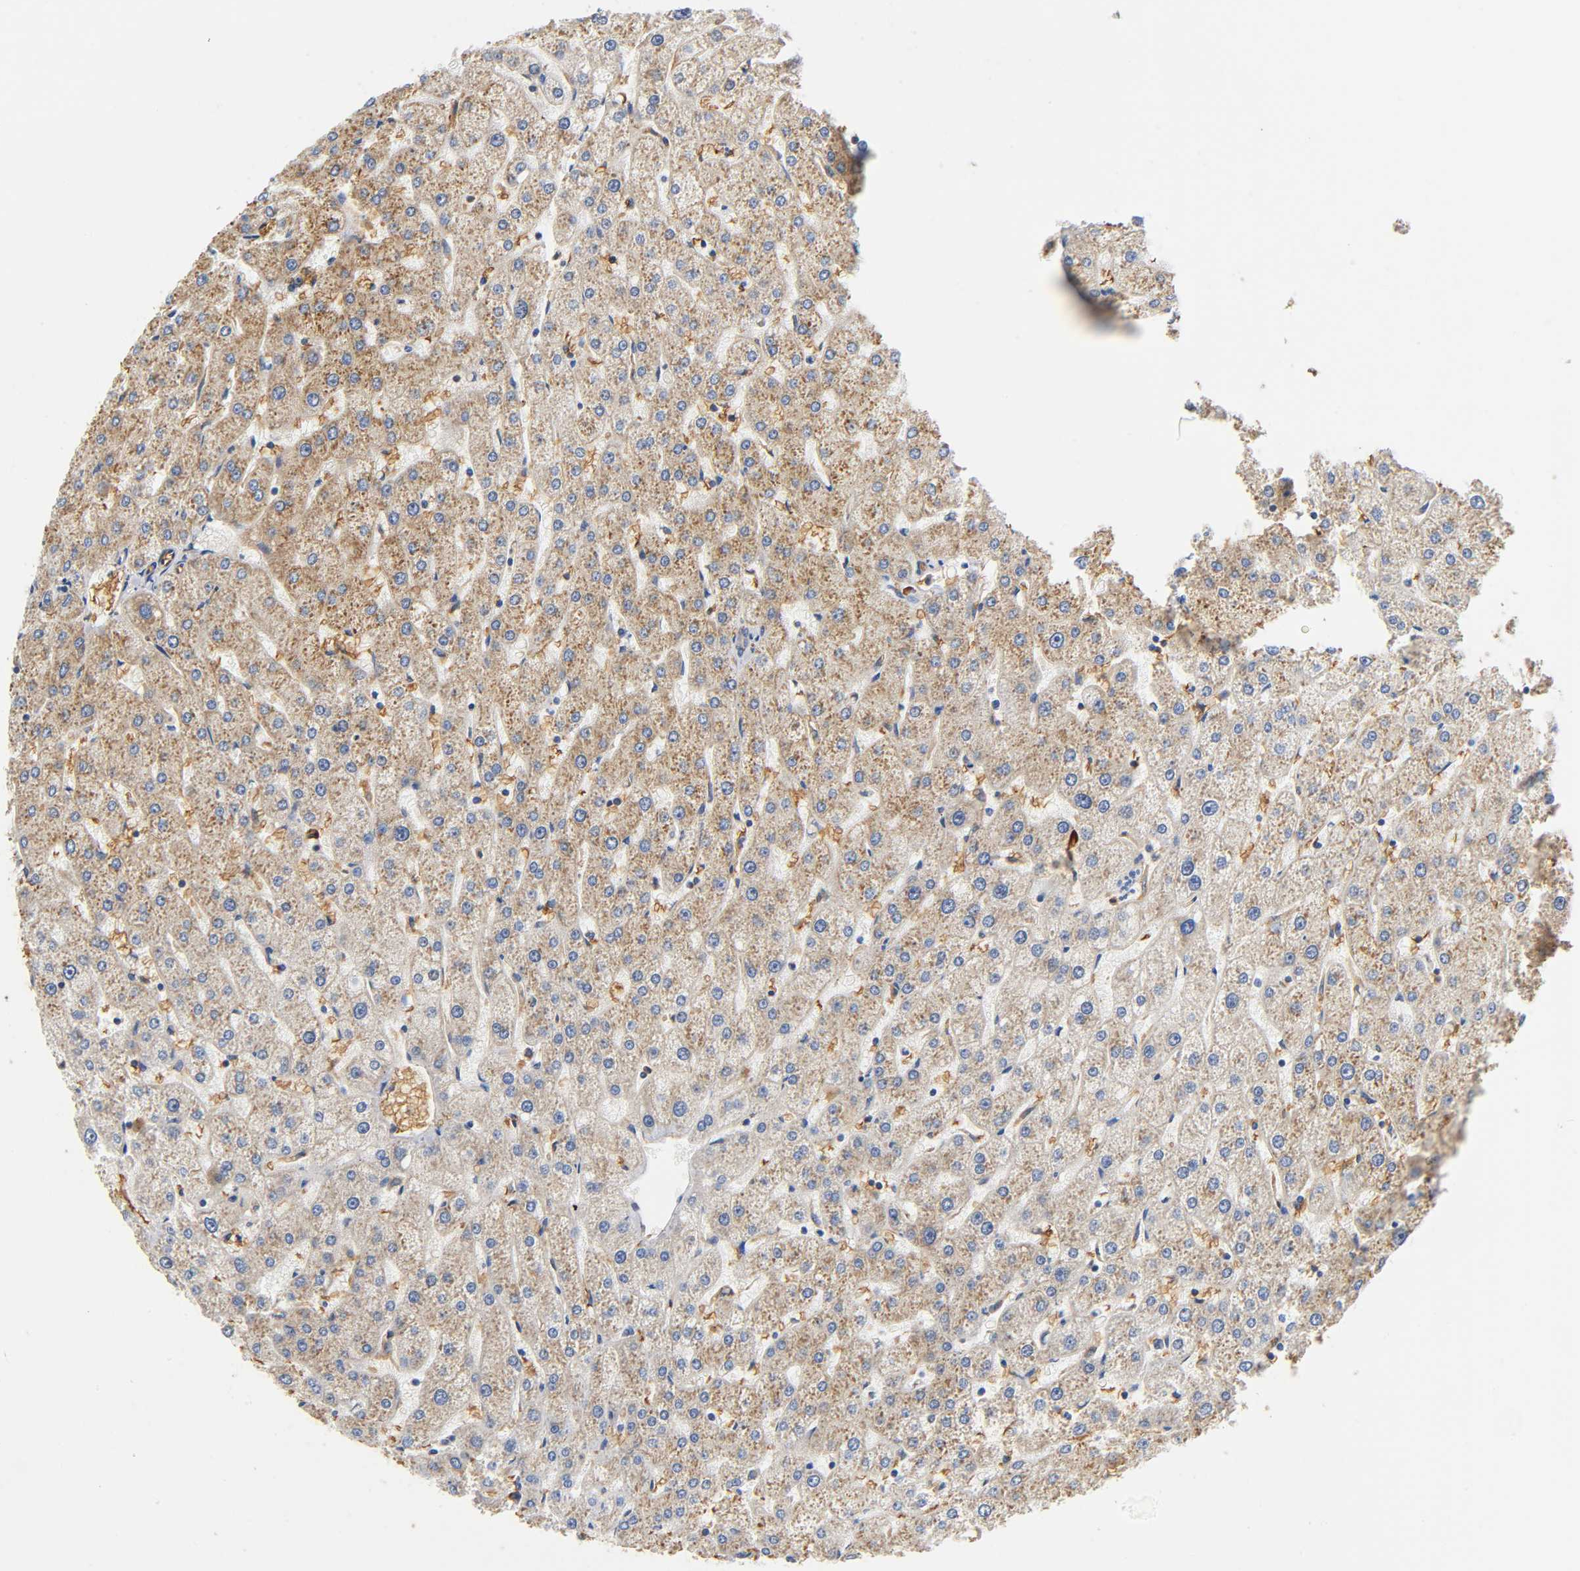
{"staining": {"intensity": "negative", "quantity": "none", "location": "none"}, "tissue": "liver", "cell_type": "Cholangiocytes", "image_type": "normal", "snomed": [{"axis": "morphology", "description": "Normal tissue, NOS"}, {"axis": "topography", "description": "Liver"}], "caption": "This is a photomicrograph of immunohistochemistry staining of normal liver, which shows no positivity in cholangiocytes.", "gene": "UCKL1", "patient": {"sex": "male", "age": 67}}